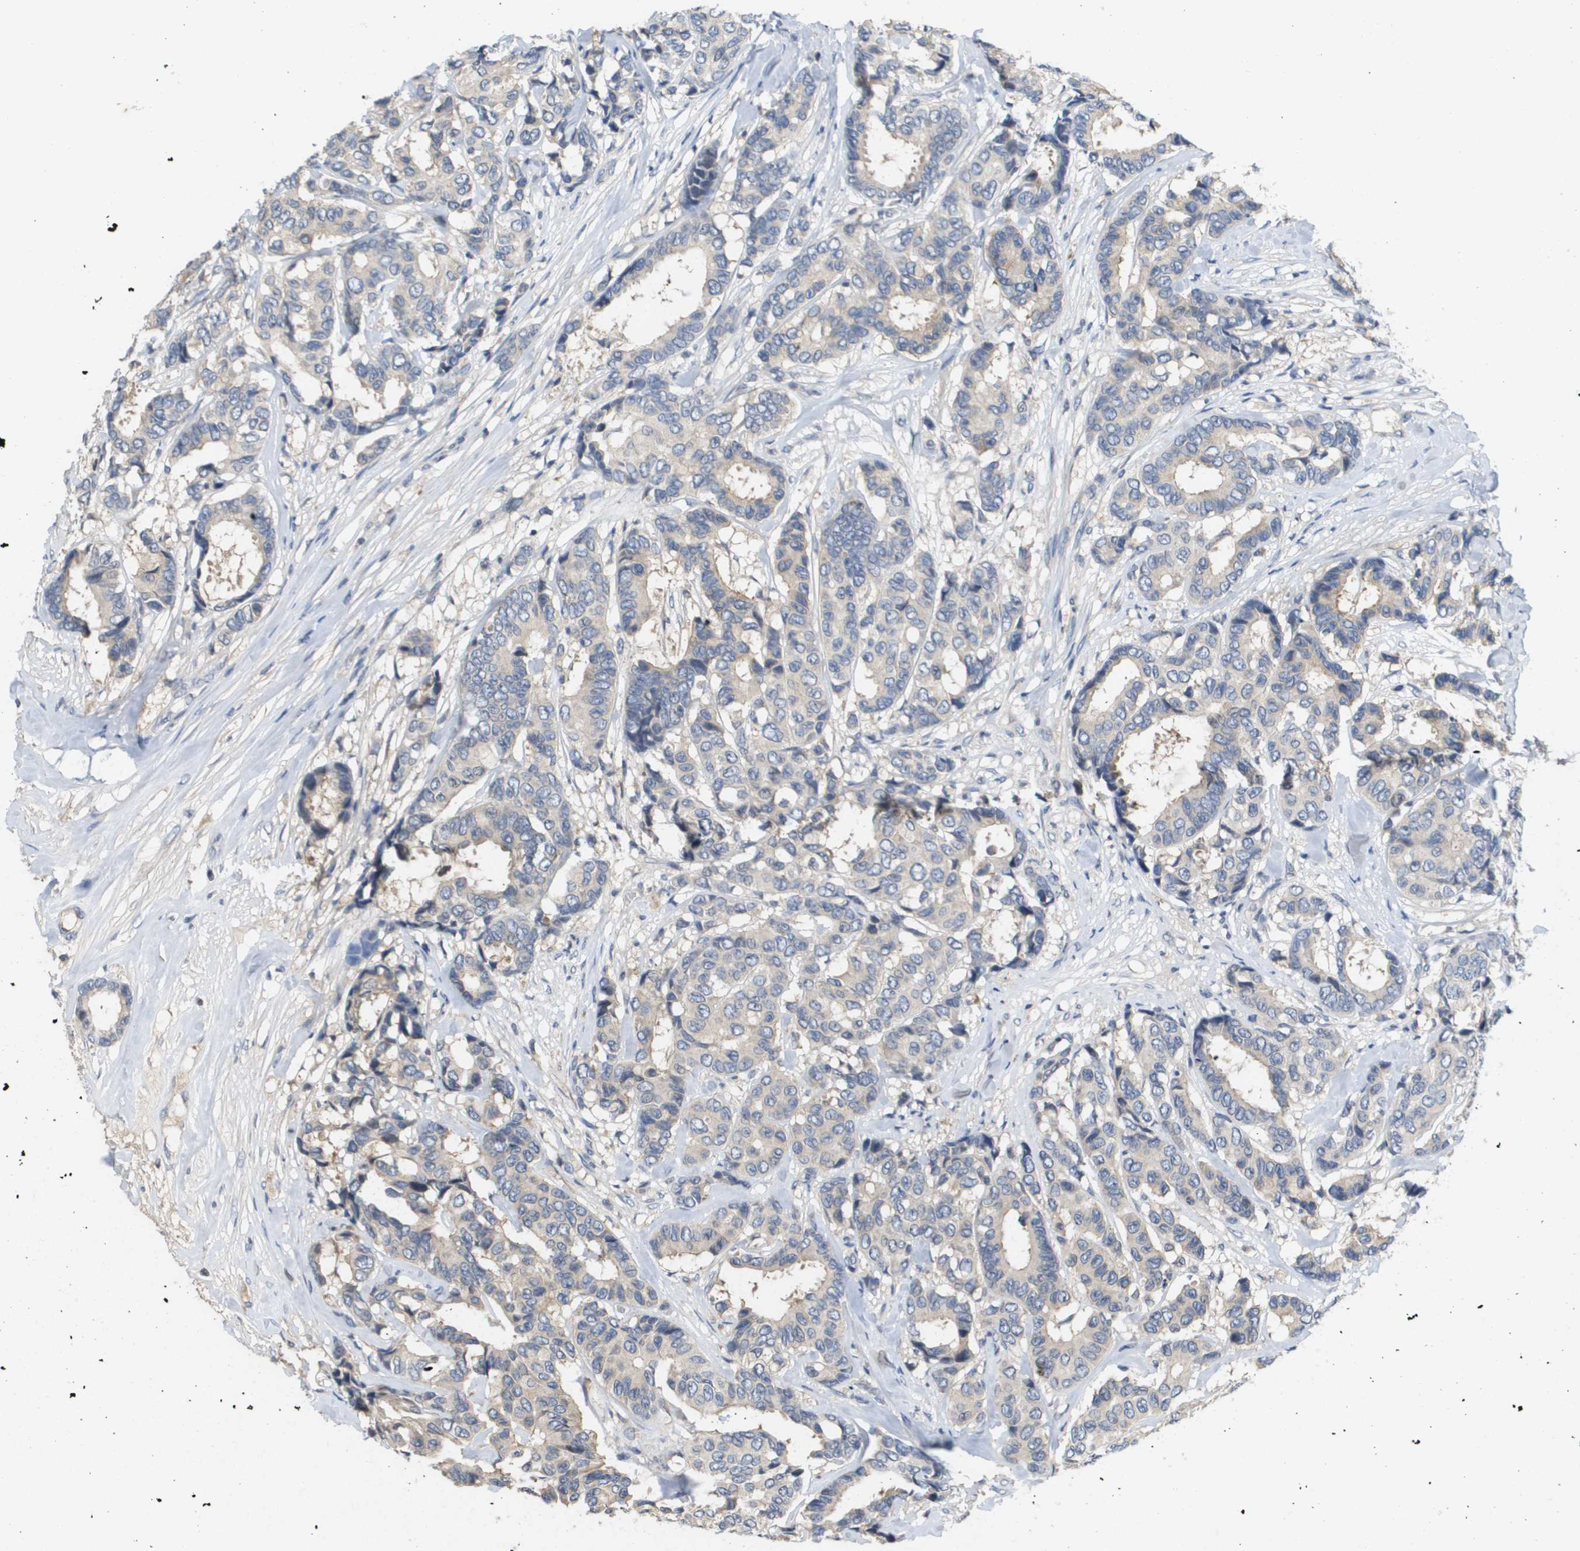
{"staining": {"intensity": "weak", "quantity": "<25%", "location": "cytoplasmic/membranous"}, "tissue": "breast cancer", "cell_type": "Tumor cells", "image_type": "cancer", "snomed": [{"axis": "morphology", "description": "Duct carcinoma"}, {"axis": "topography", "description": "Breast"}], "caption": "Immunohistochemical staining of breast cancer (invasive ductal carcinoma) demonstrates no significant positivity in tumor cells.", "gene": "CAPN11", "patient": {"sex": "female", "age": 87}}